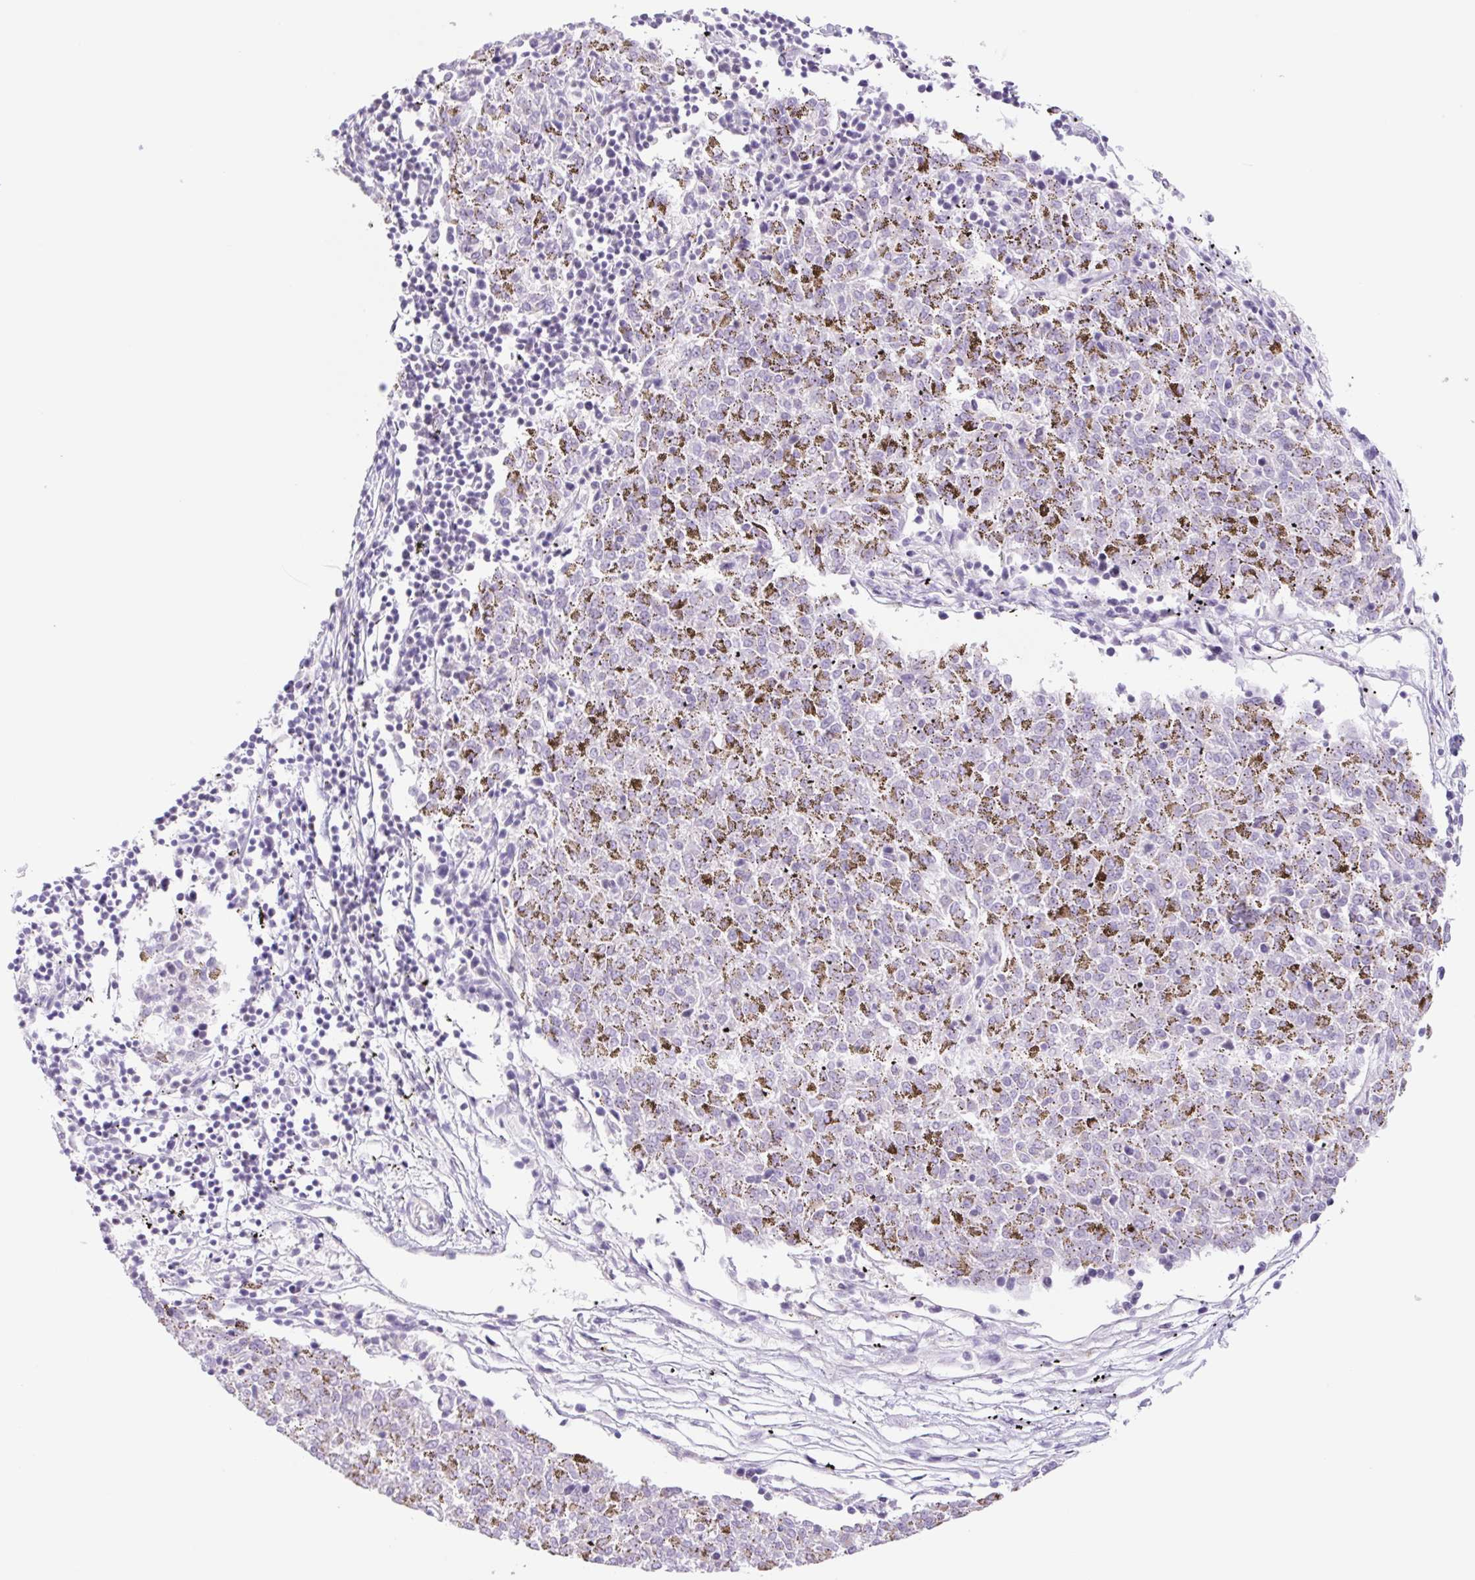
{"staining": {"intensity": "negative", "quantity": "none", "location": "none"}, "tissue": "melanoma", "cell_type": "Tumor cells", "image_type": "cancer", "snomed": [{"axis": "morphology", "description": "Malignant melanoma, NOS"}, {"axis": "topography", "description": "Skin"}], "caption": "IHC of human melanoma exhibits no expression in tumor cells.", "gene": "TLE3", "patient": {"sex": "female", "age": 72}}